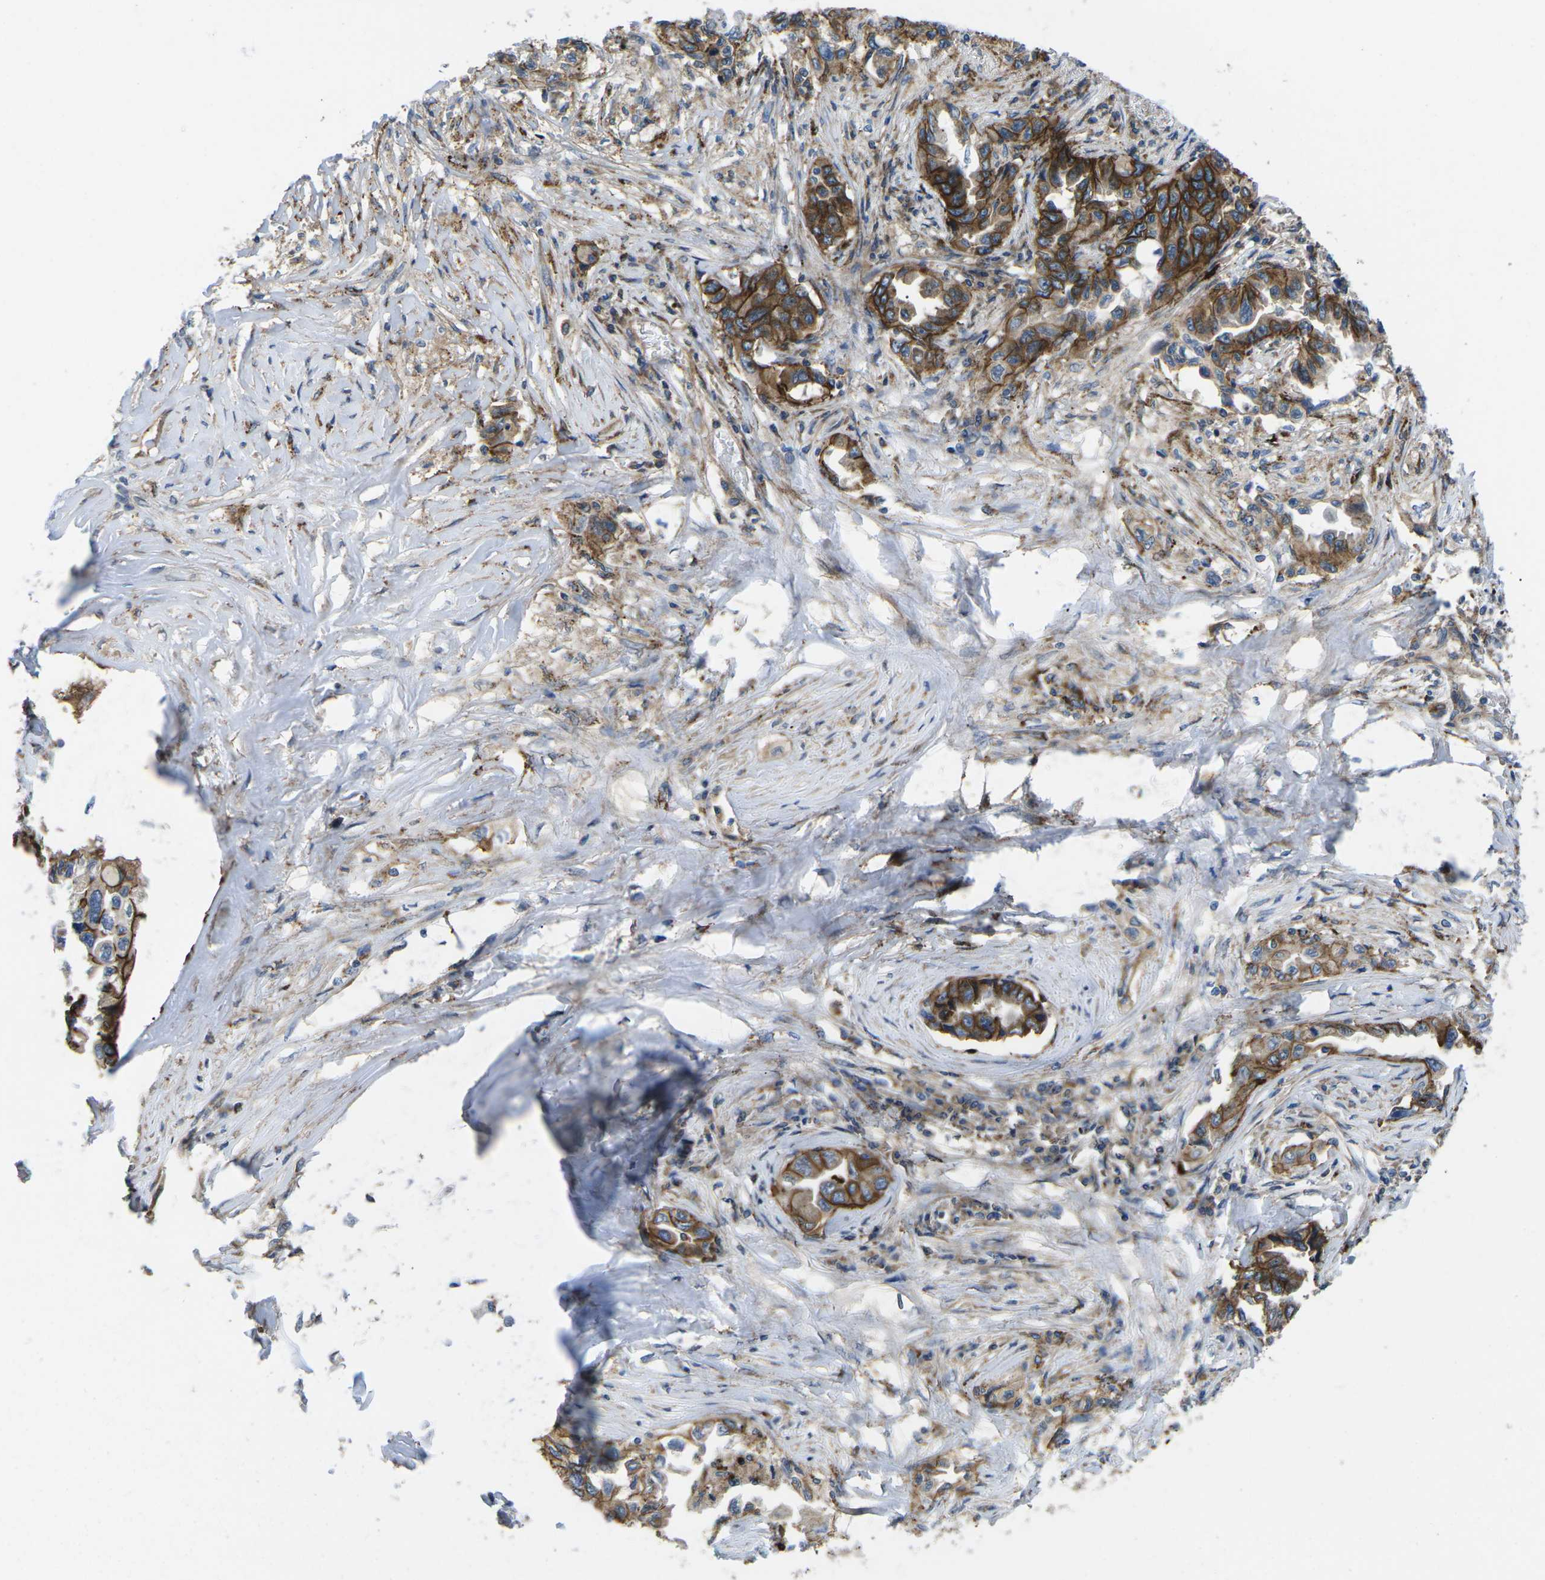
{"staining": {"intensity": "strong", "quantity": ">75%", "location": "cytoplasmic/membranous"}, "tissue": "lung cancer", "cell_type": "Tumor cells", "image_type": "cancer", "snomed": [{"axis": "morphology", "description": "Adenocarcinoma, NOS"}, {"axis": "topography", "description": "Lung"}], "caption": "Protein staining by immunohistochemistry displays strong cytoplasmic/membranous expression in approximately >75% of tumor cells in lung cancer. (DAB (3,3'-diaminobenzidine) IHC with brightfield microscopy, high magnification).", "gene": "DLG1", "patient": {"sex": "female", "age": 51}}